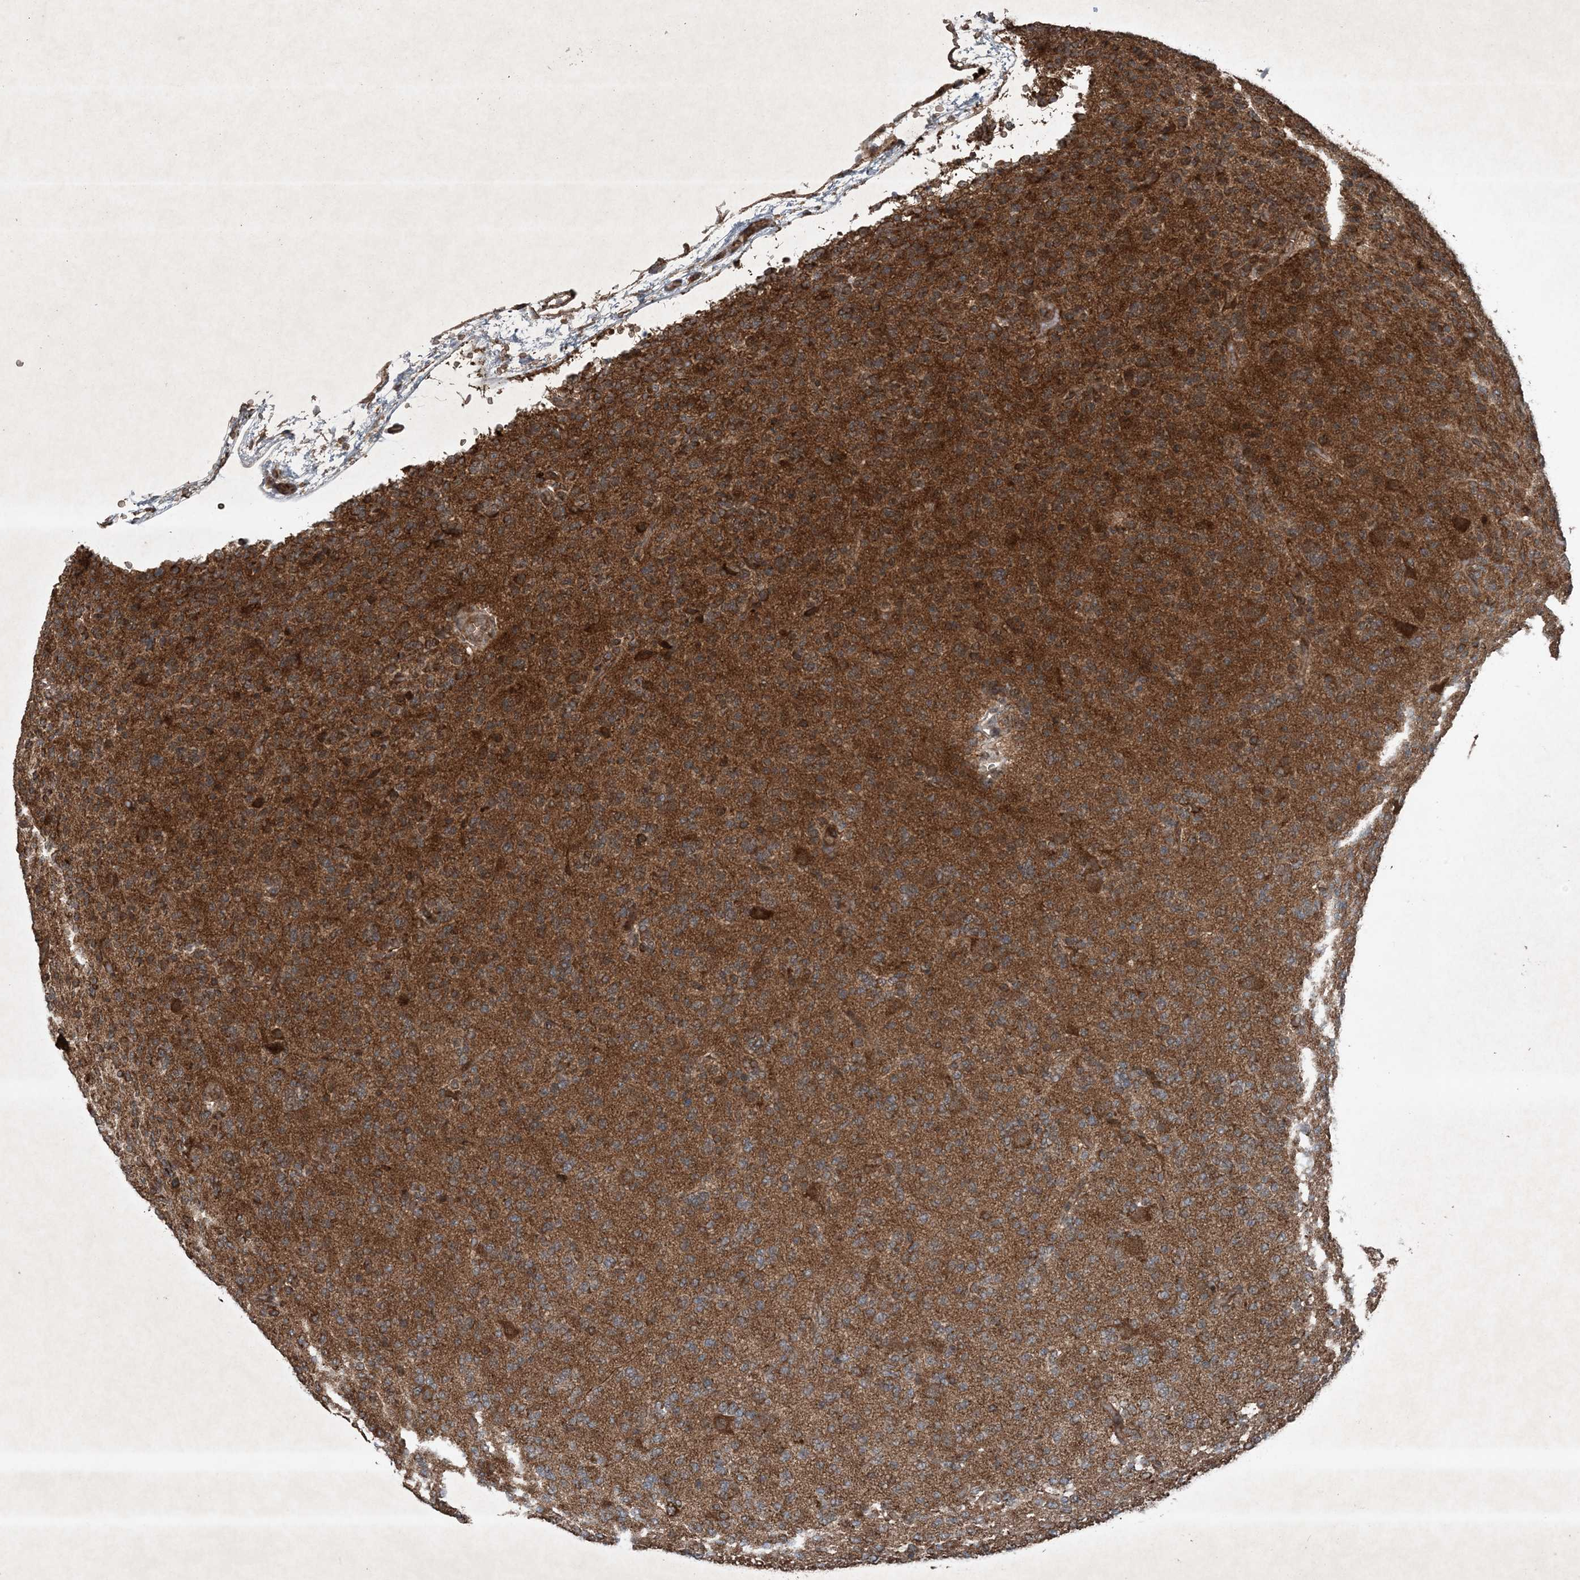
{"staining": {"intensity": "strong", "quantity": ">75%", "location": "cytoplasmic/membranous"}, "tissue": "glioma", "cell_type": "Tumor cells", "image_type": "cancer", "snomed": [{"axis": "morphology", "description": "Glioma, malignant, Low grade"}, {"axis": "topography", "description": "Brain"}], "caption": "Strong cytoplasmic/membranous staining for a protein is identified in approximately >75% of tumor cells of glioma using immunohistochemistry.", "gene": "GNG5", "patient": {"sex": "male", "age": 38}}